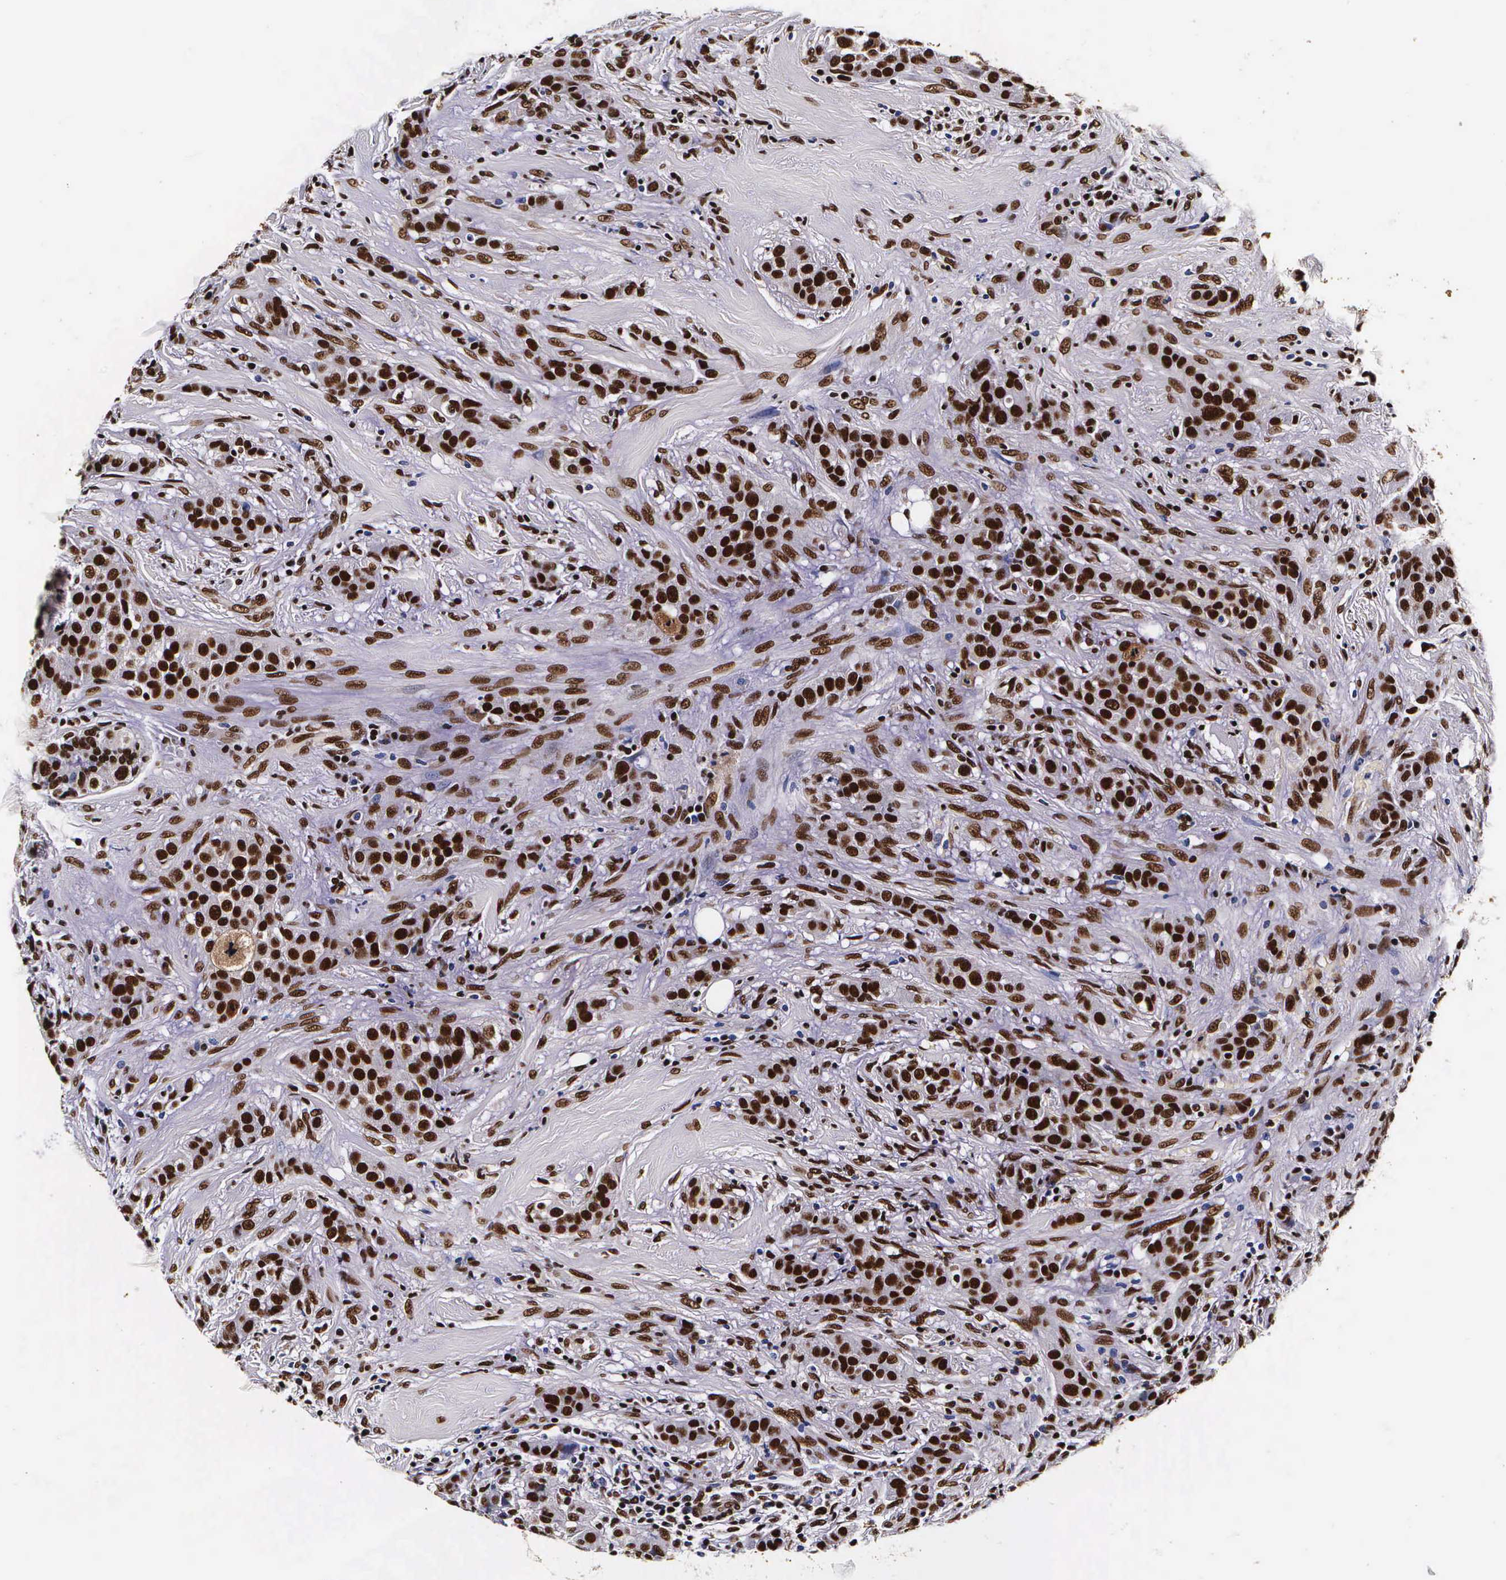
{"staining": {"intensity": "strong", "quantity": ">75%", "location": "nuclear"}, "tissue": "breast cancer", "cell_type": "Tumor cells", "image_type": "cancer", "snomed": [{"axis": "morphology", "description": "Duct carcinoma"}, {"axis": "topography", "description": "Breast"}], "caption": "Intraductal carcinoma (breast) tissue reveals strong nuclear expression in approximately >75% of tumor cells", "gene": "PABPN1", "patient": {"sex": "female", "age": 45}}